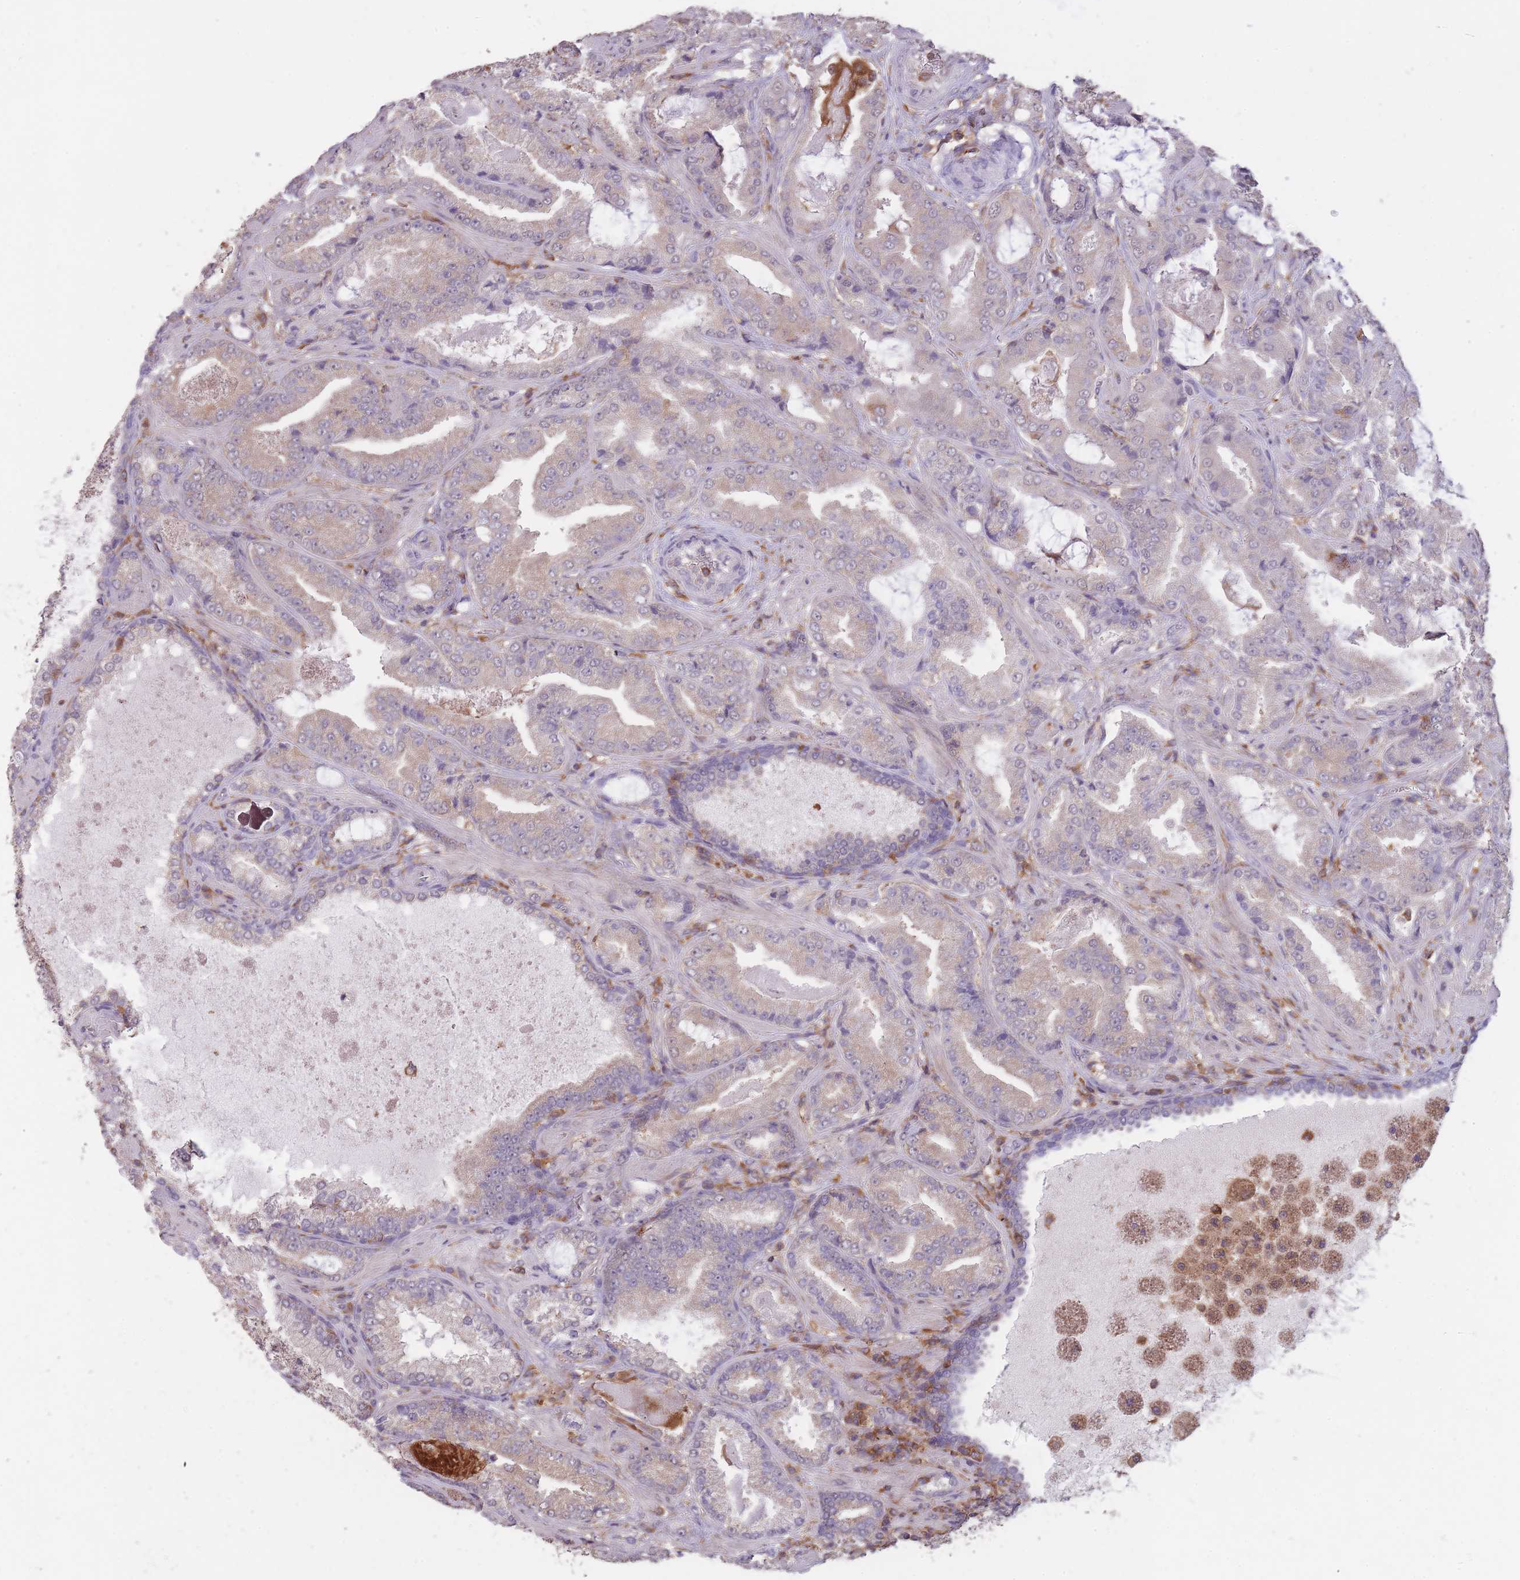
{"staining": {"intensity": "weak", "quantity": "<25%", "location": "cytoplasmic/membranous"}, "tissue": "prostate cancer", "cell_type": "Tumor cells", "image_type": "cancer", "snomed": [{"axis": "morphology", "description": "Adenocarcinoma, High grade"}, {"axis": "topography", "description": "Prostate"}], "caption": "Tumor cells are negative for protein expression in human prostate high-grade adenocarcinoma.", "gene": "GMIP", "patient": {"sex": "male", "age": 68}}